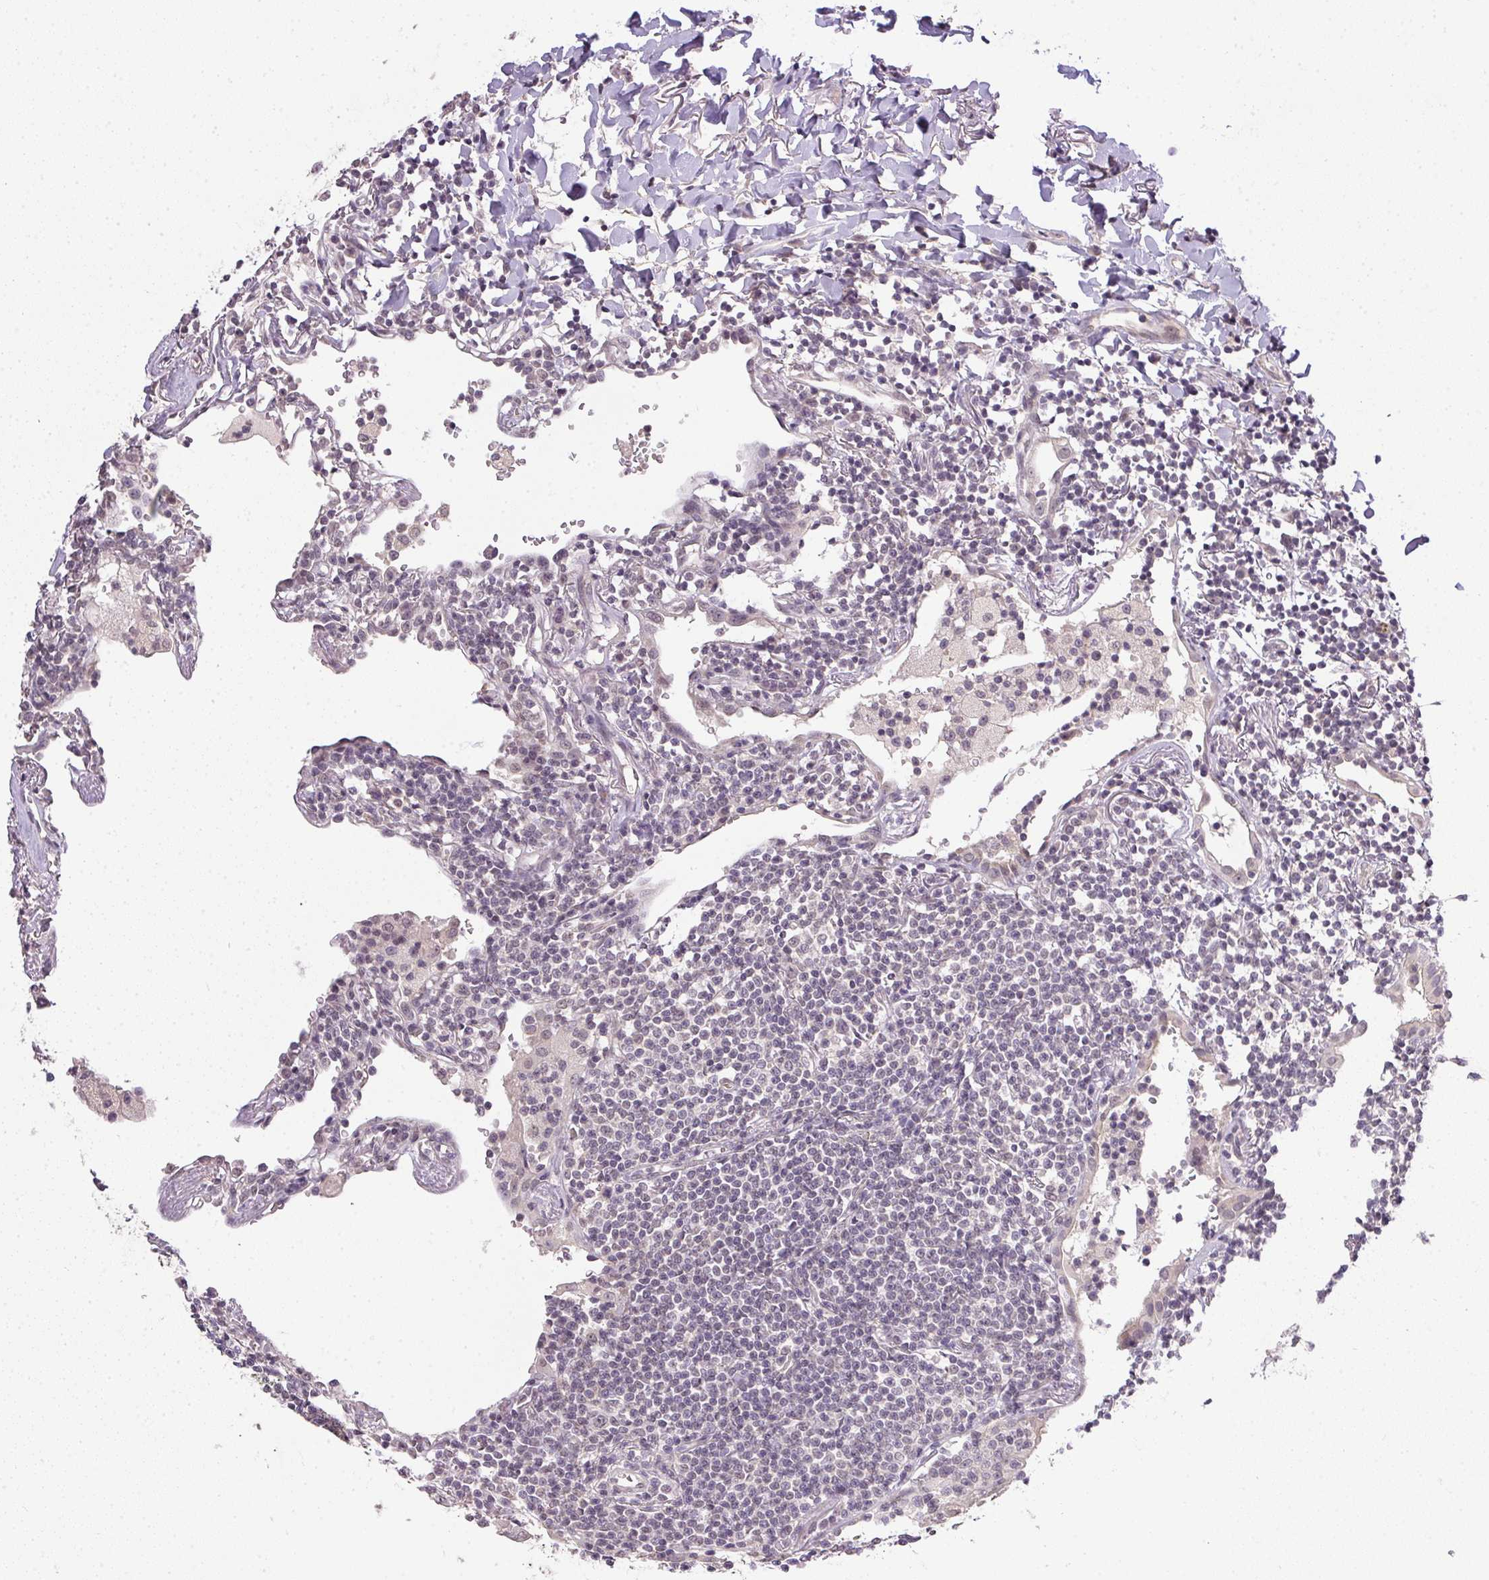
{"staining": {"intensity": "negative", "quantity": "none", "location": "none"}, "tissue": "lymphoma", "cell_type": "Tumor cells", "image_type": "cancer", "snomed": [{"axis": "morphology", "description": "Malignant lymphoma, non-Hodgkin's type, Low grade"}, {"axis": "topography", "description": "Lung"}], "caption": "IHC histopathology image of human lymphoma stained for a protein (brown), which exhibits no expression in tumor cells. (DAB IHC with hematoxylin counter stain).", "gene": "PPP4R4", "patient": {"sex": "female", "age": 71}}